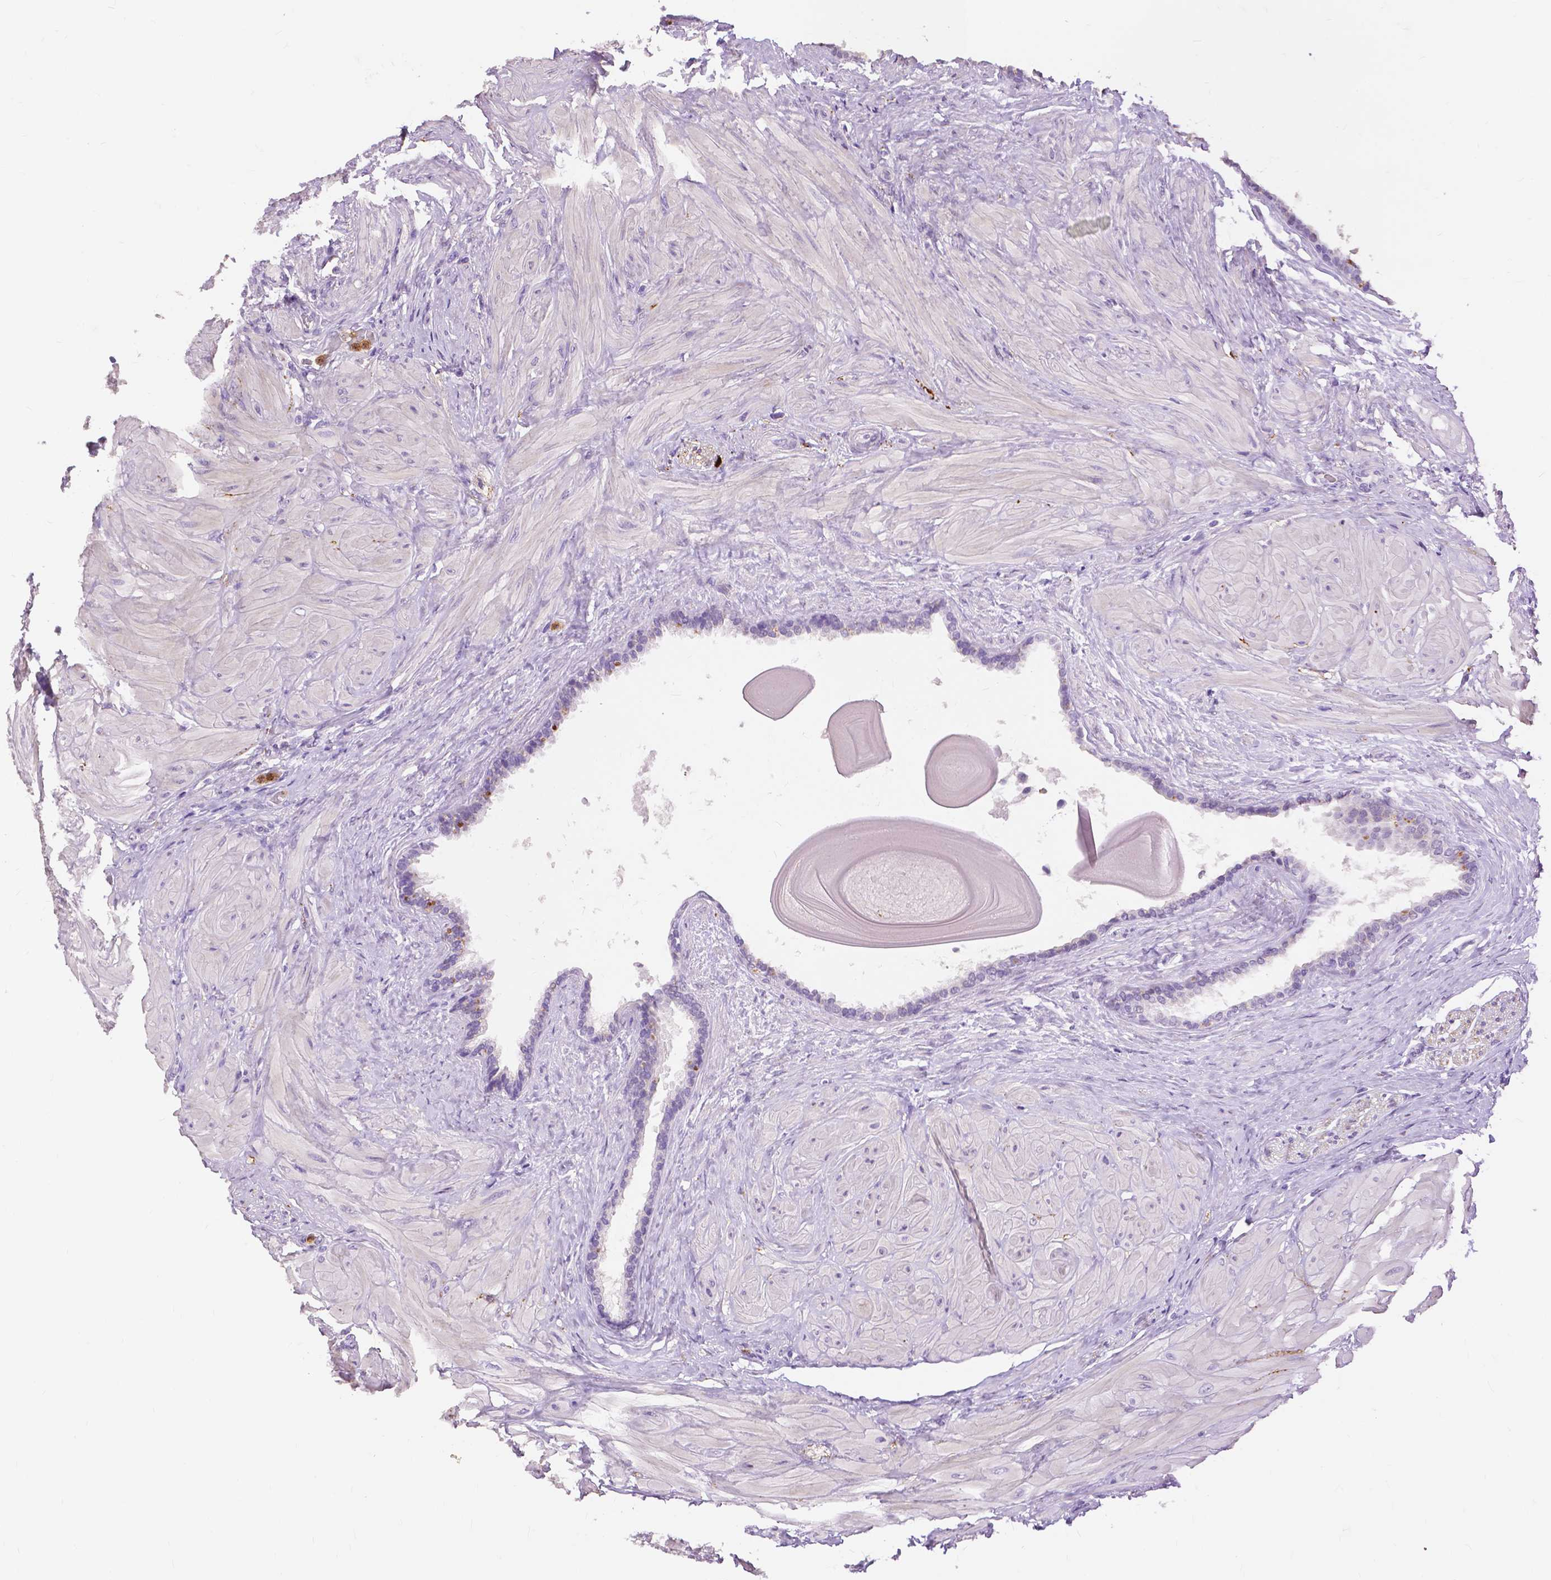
{"staining": {"intensity": "strong", "quantity": "<25%", "location": "cytoplasmic/membranous"}, "tissue": "seminal vesicle", "cell_type": "Glandular cells", "image_type": "normal", "snomed": [{"axis": "morphology", "description": "Normal tissue, NOS"}, {"axis": "topography", "description": "Seminal veicle"}], "caption": "Immunohistochemical staining of normal seminal vesicle demonstrates medium levels of strong cytoplasmic/membranous staining in approximately <25% of glandular cells.", "gene": "CXCR2", "patient": {"sex": "male", "age": 57}}